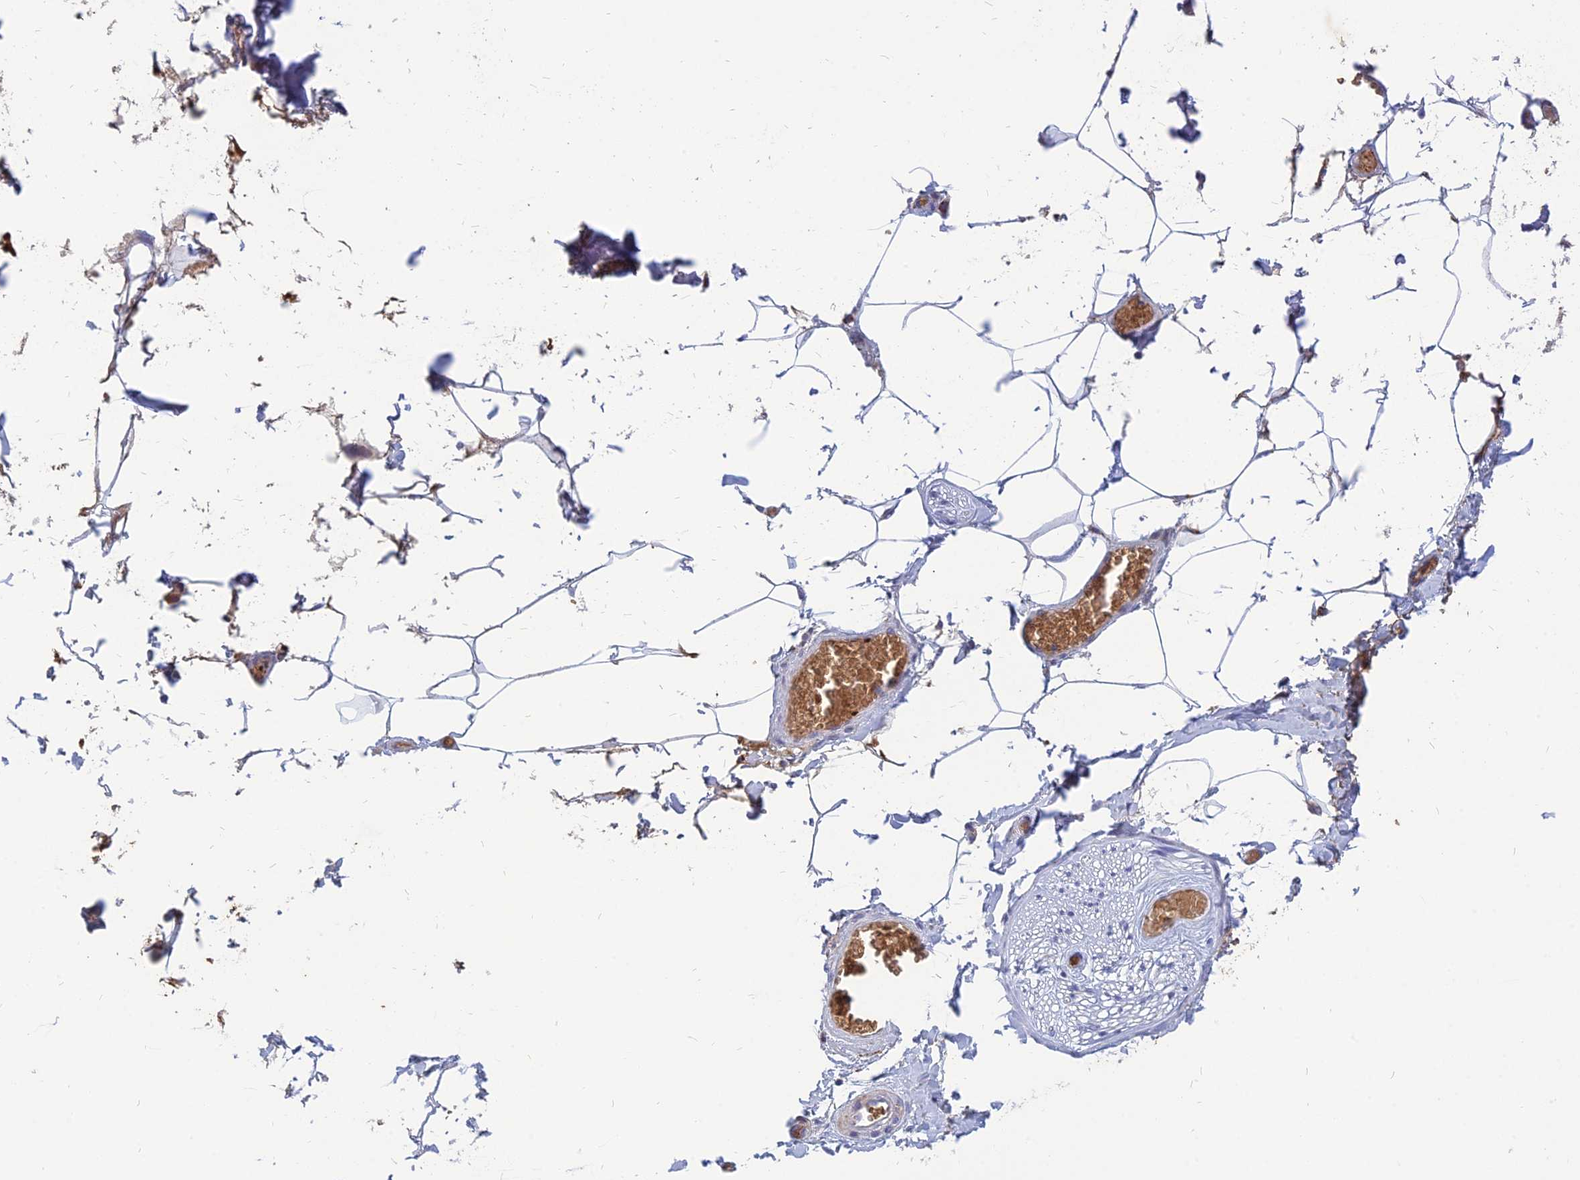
{"staining": {"intensity": "negative", "quantity": "none", "location": "none"}, "tissue": "adipose tissue", "cell_type": "Adipocytes", "image_type": "normal", "snomed": [{"axis": "morphology", "description": "Normal tissue, NOS"}, {"axis": "topography", "description": "Soft tissue"}, {"axis": "topography", "description": "Adipose tissue"}, {"axis": "topography", "description": "Vascular tissue"}, {"axis": "topography", "description": "Peripheral nerve tissue"}], "caption": "Immunohistochemistry of unremarkable adipose tissue exhibits no staining in adipocytes. (Stains: DAB immunohistochemistry (IHC) with hematoxylin counter stain, Microscopy: brightfield microscopy at high magnification).", "gene": "HHAT", "patient": {"sex": "male", "age": 46}}